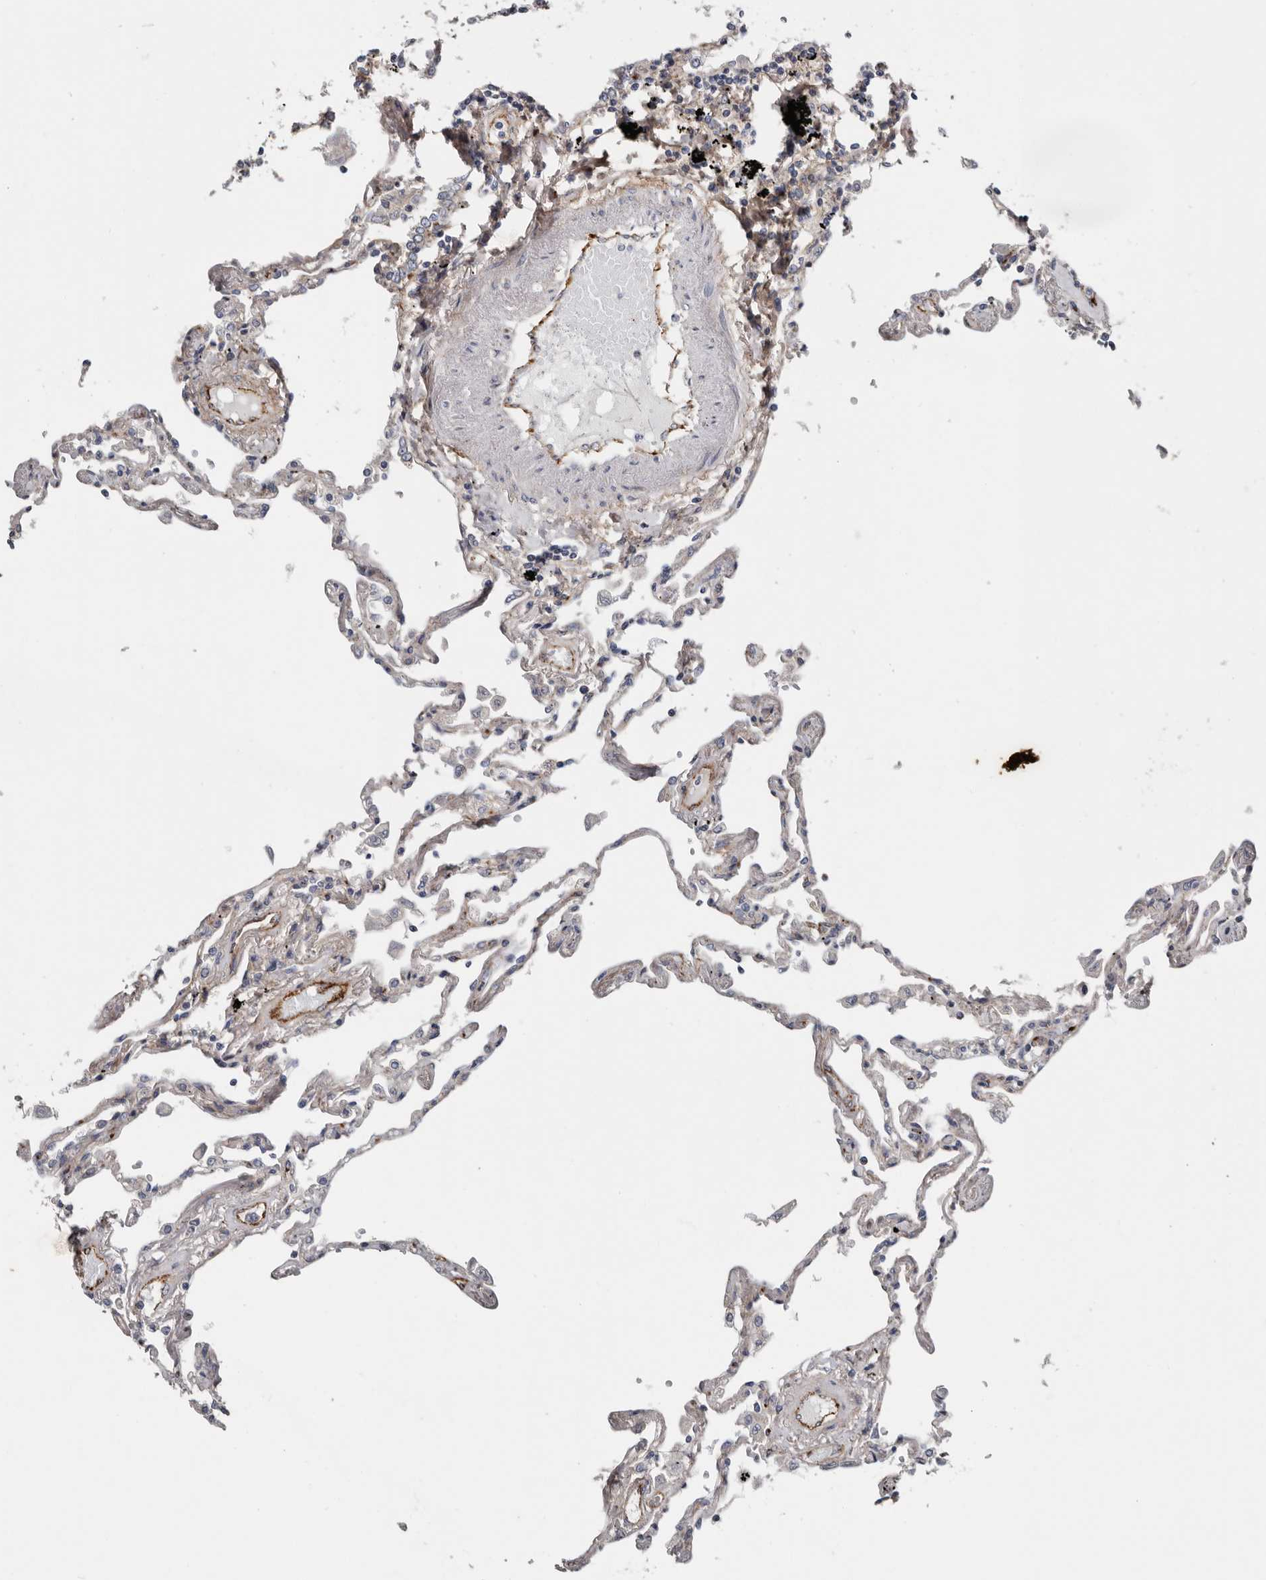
{"staining": {"intensity": "weak", "quantity": "25%-75%", "location": "cytoplasmic/membranous"}, "tissue": "lung", "cell_type": "Alveolar cells", "image_type": "normal", "snomed": [{"axis": "morphology", "description": "Normal tissue, NOS"}, {"axis": "topography", "description": "Lung"}], "caption": "Normal lung was stained to show a protein in brown. There is low levels of weak cytoplasmic/membranous positivity in about 25%-75% of alveolar cells.", "gene": "LUZP1", "patient": {"sex": "female", "age": 67}}